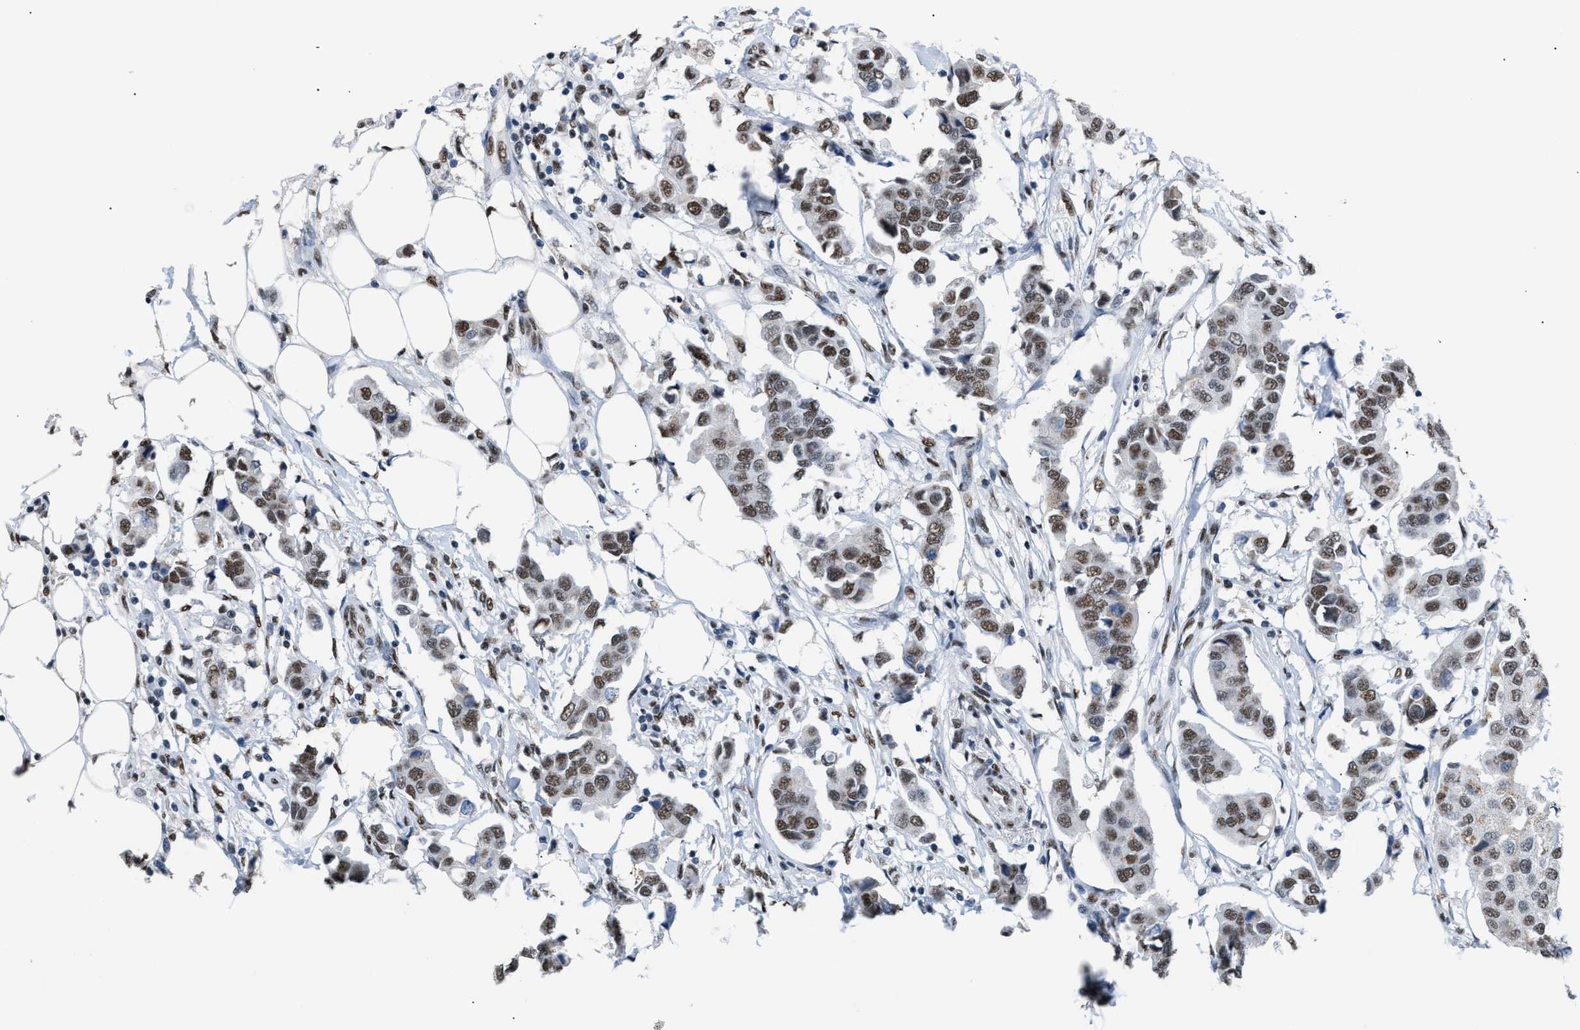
{"staining": {"intensity": "moderate", "quantity": ">75%", "location": "nuclear"}, "tissue": "breast cancer", "cell_type": "Tumor cells", "image_type": "cancer", "snomed": [{"axis": "morphology", "description": "Duct carcinoma"}, {"axis": "topography", "description": "Breast"}], "caption": "Immunohistochemistry (IHC) photomicrograph of human breast cancer (invasive ductal carcinoma) stained for a protein (brown), which displays medium levels of moderate nuclear positivity in about >75% of tumor cells.", "gene": "CCAR2", "patient": {"sex": "female", "age": 80}}